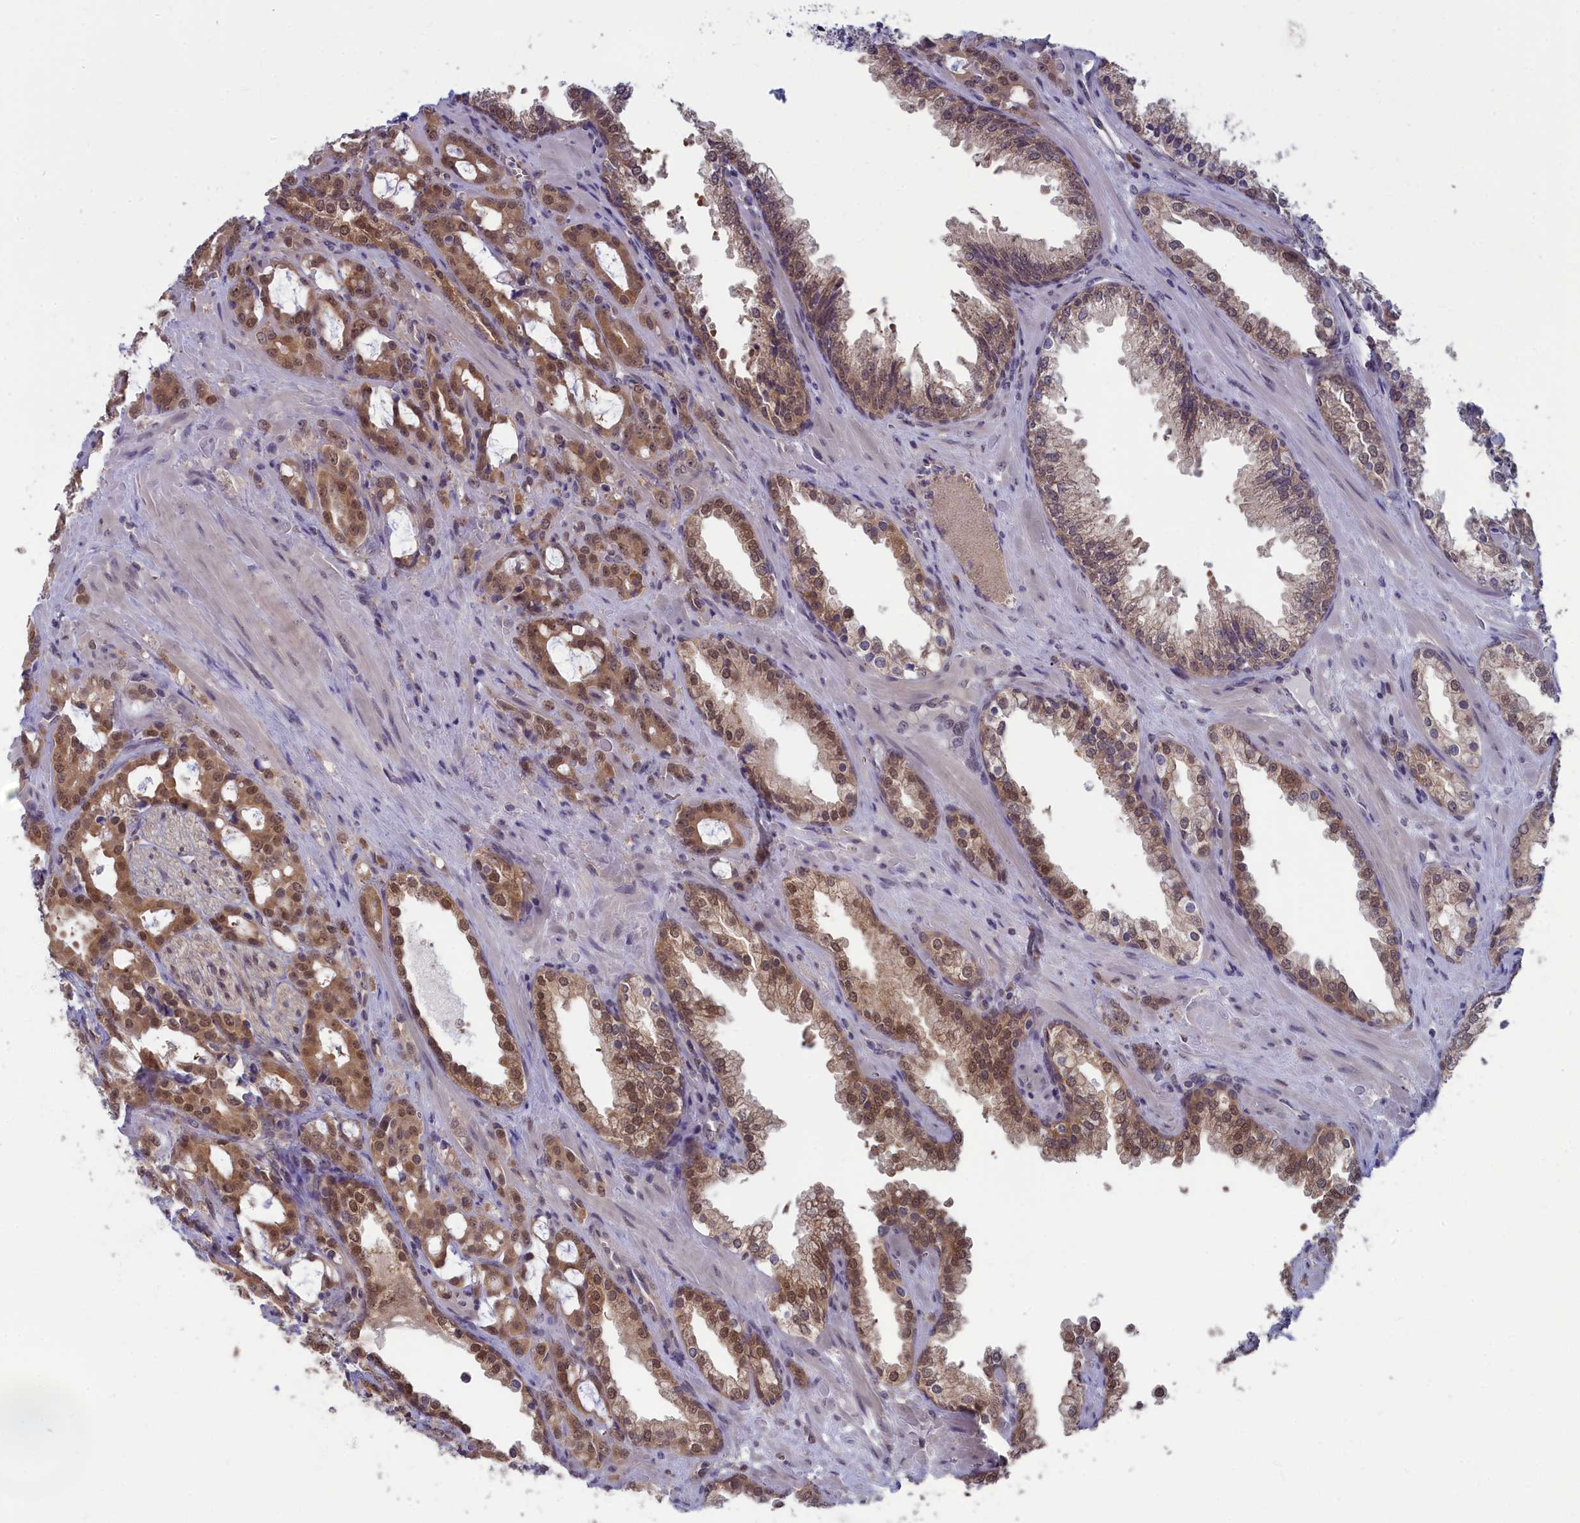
{"staining": {"intensity": "moderate", "quantity": ">75%", "location": "cytoplasmic/membranous,nuclear"}, "tissue": "prostate cancer", "cell_type": "Tumor cells", "image_type": "cancer", "snomed": [{"axis": "morphology", "description": "Adenocarcinoma, High grade"}, {"axis": "topography", "description": "Prostate"}], "caption": "IHC of human prostate adenocarcinoma (high-grade) exhibits medium levels of moderate cytoplasmic/membranous and nuclear expression in approximately >75% of tumor cells.", "gene": "MRI1", "patient": {"sex": "male", "age": 72}}